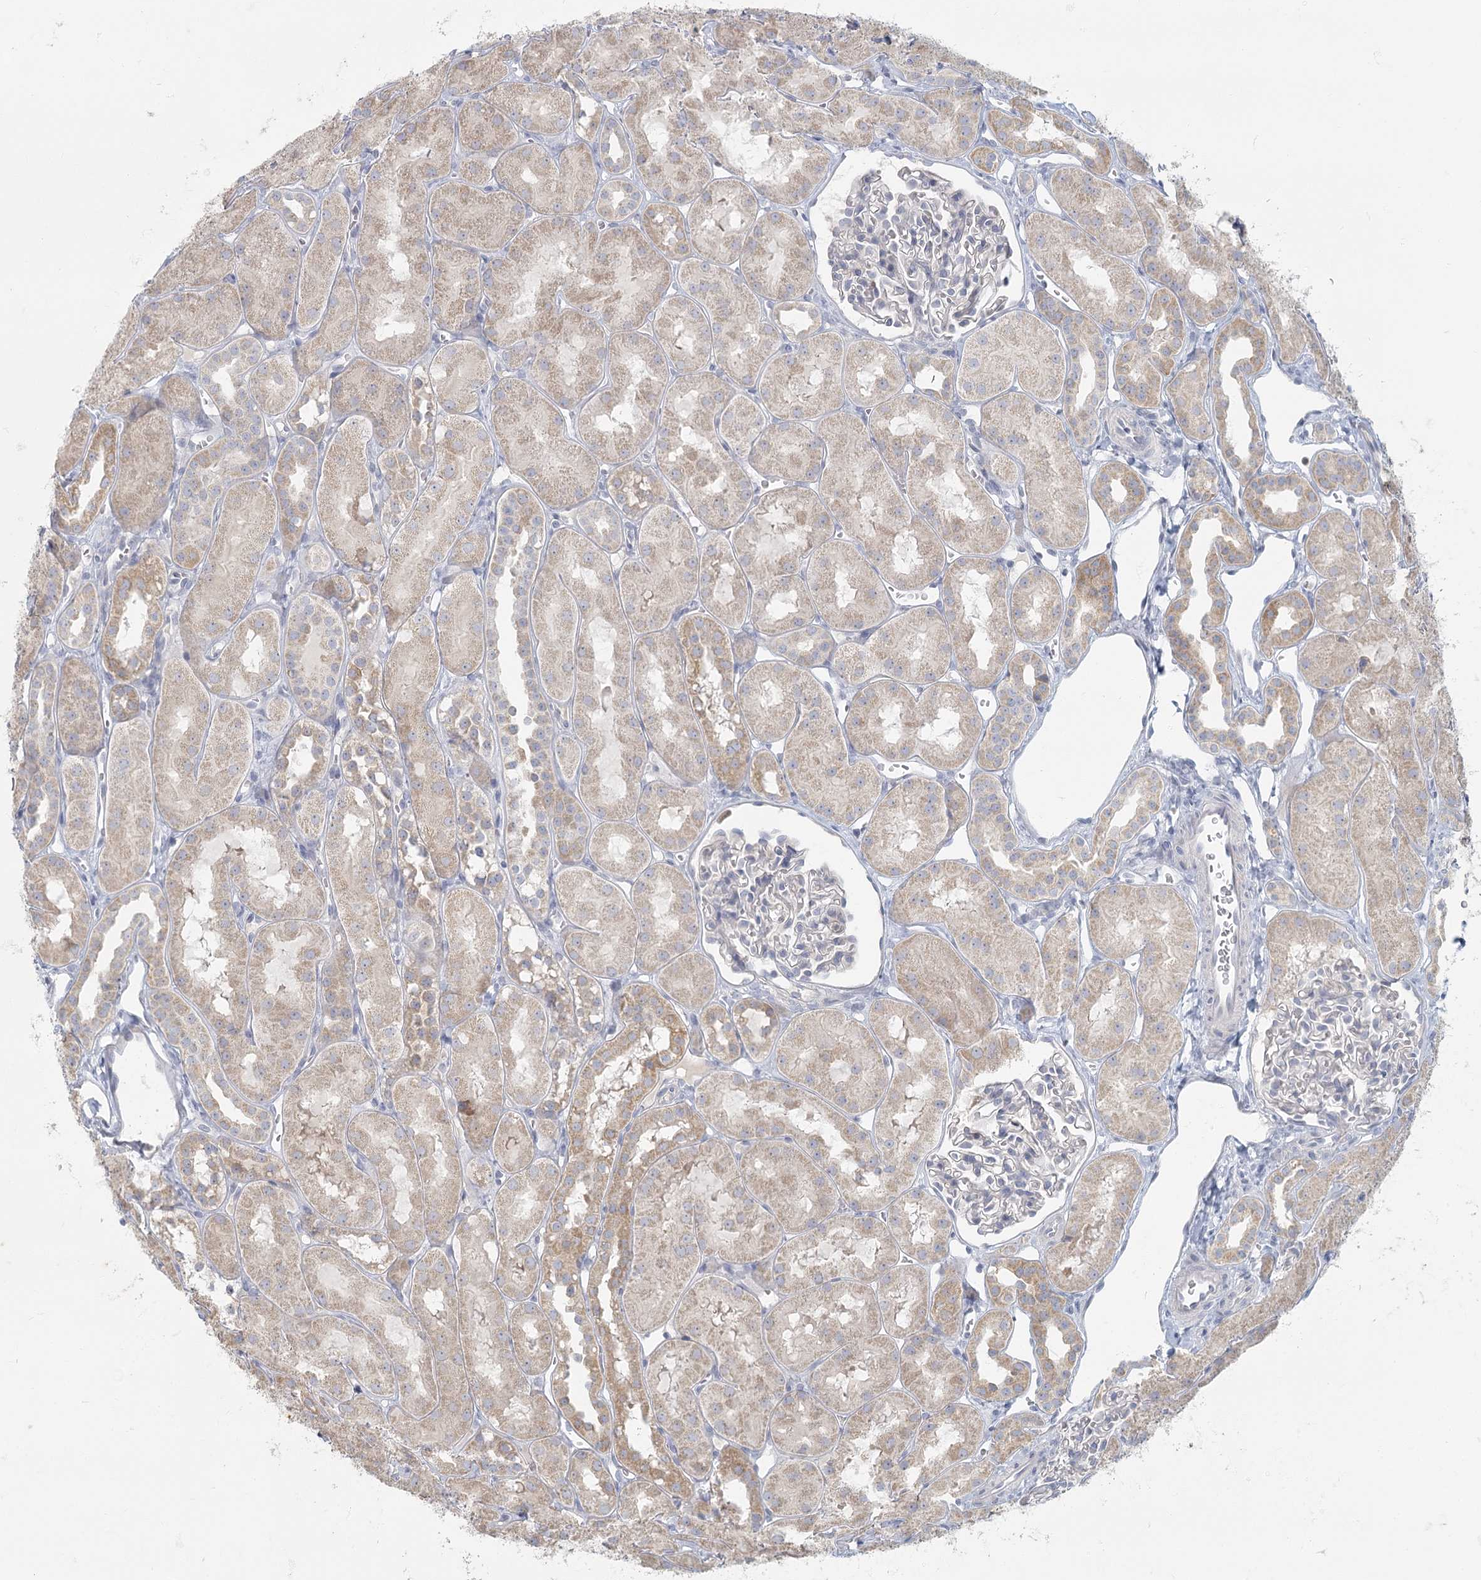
{"staining": {"intensity": "negative", "quantity": "none", "location": "none"}, "tissue": "kidney", "cell_type": "Cells in glomeruli", "image_type": "normal", "snomed": [{"axis": "morphology", "description": "Normal tissue, NOS"}, {"axis": "topography", "description": "Kidney"}, {"axis": "topography", "description": "Urinary bladder"}], "caption": "Micrograph shows no protein expression in cells in glomeruli of normal kidney. (DAB immunohistochemistry, high magnification).", "gene": "FAM110C", "patient": {"sex": "male", "age": 16}}